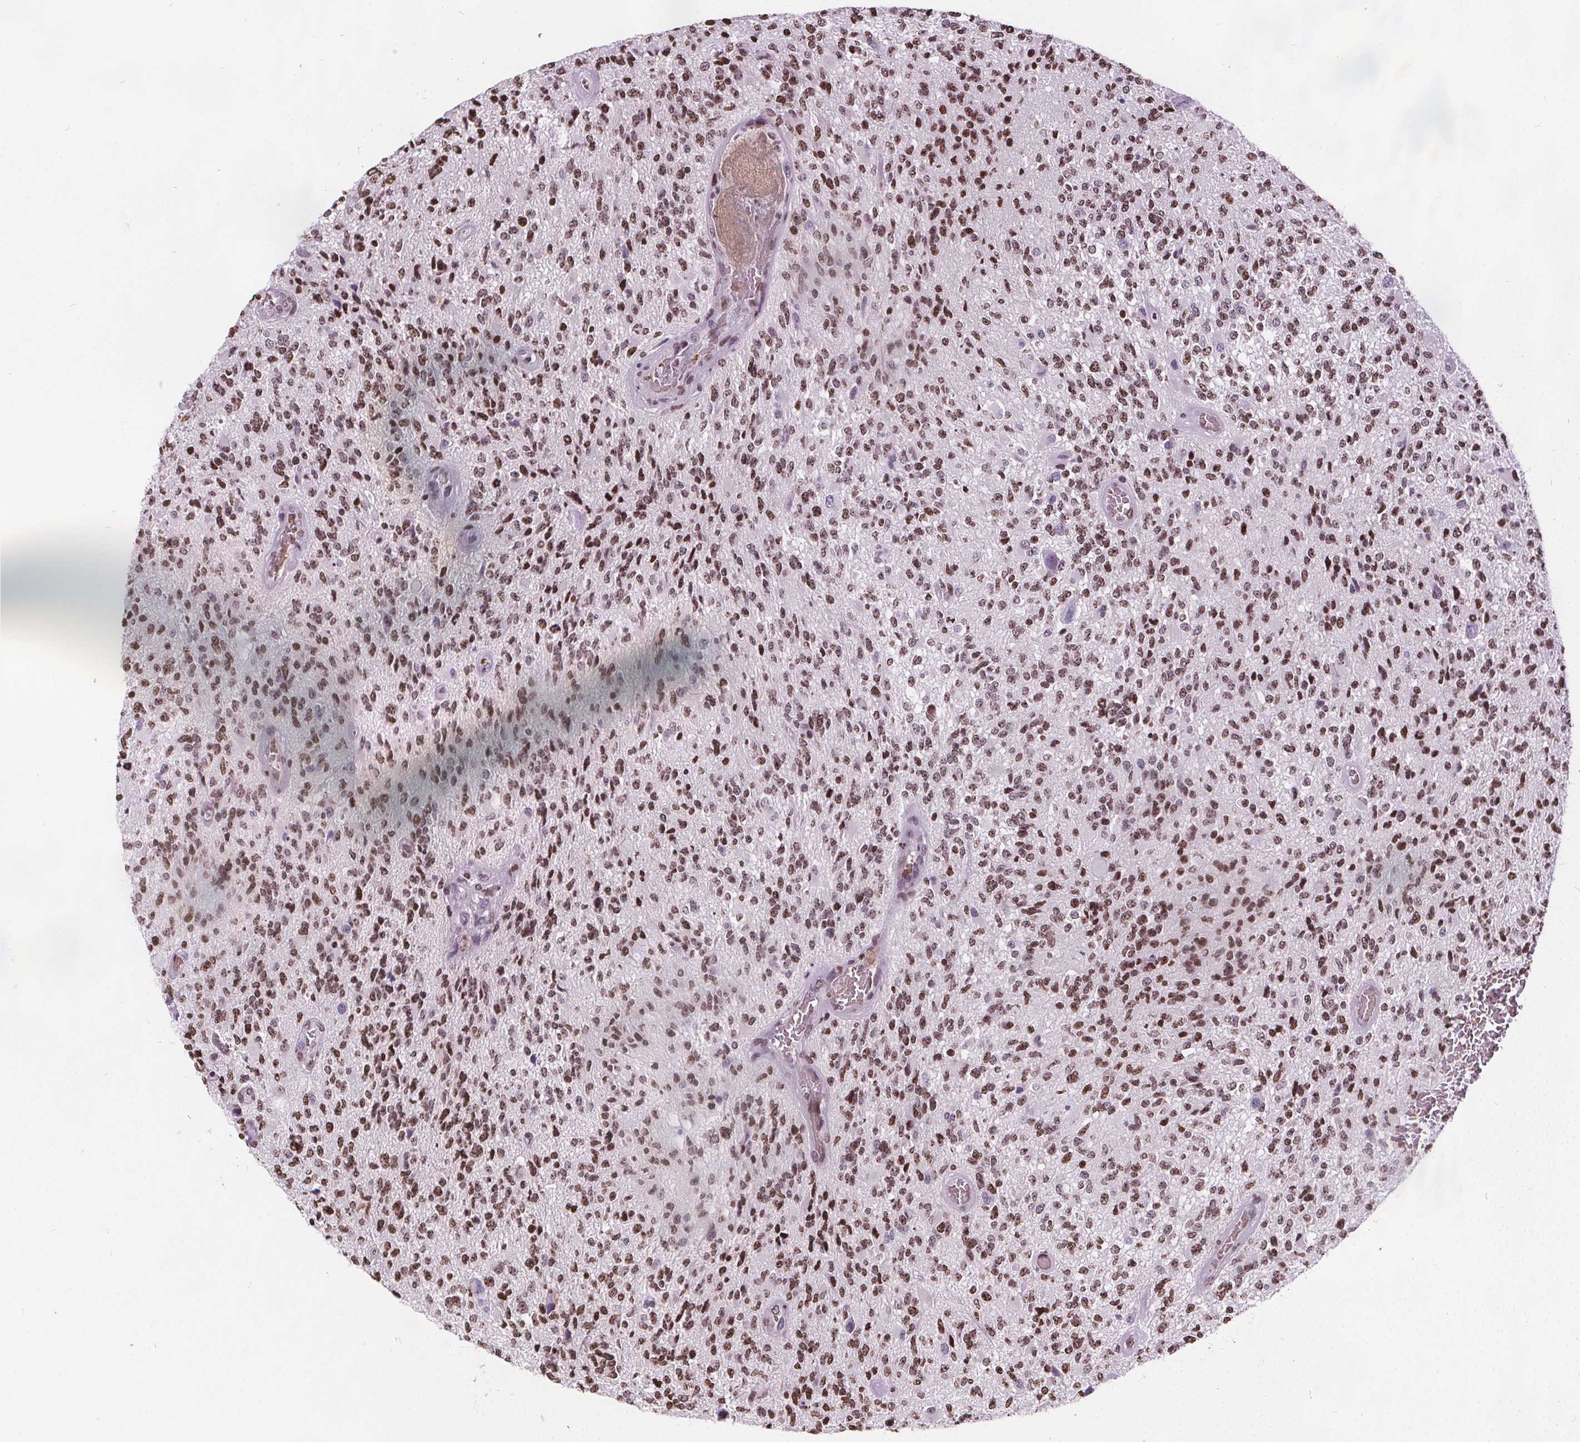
{"staining": {"intensity": "moderate", "quantity": ">75%", "location": "nuclear"}, "tissue": "glioma", "cell_type": "Tumor cells", "image_type": "cancer", "snomed": [{"axis": "morphology", "description": "Glioma, malignant, High grade"}, {"axis": "topography", "description": "Brain"}], "caption": "This histopathology image shows malignant high-grade glioma stained with immunohistochemistry to label a protein in brown. The nuclear of tumor cells show moderate positivity for the protein. Nuclei are counter-stained blue.", "gene": "ISLR2", "patient": {"sex": "female", "age": 63}}